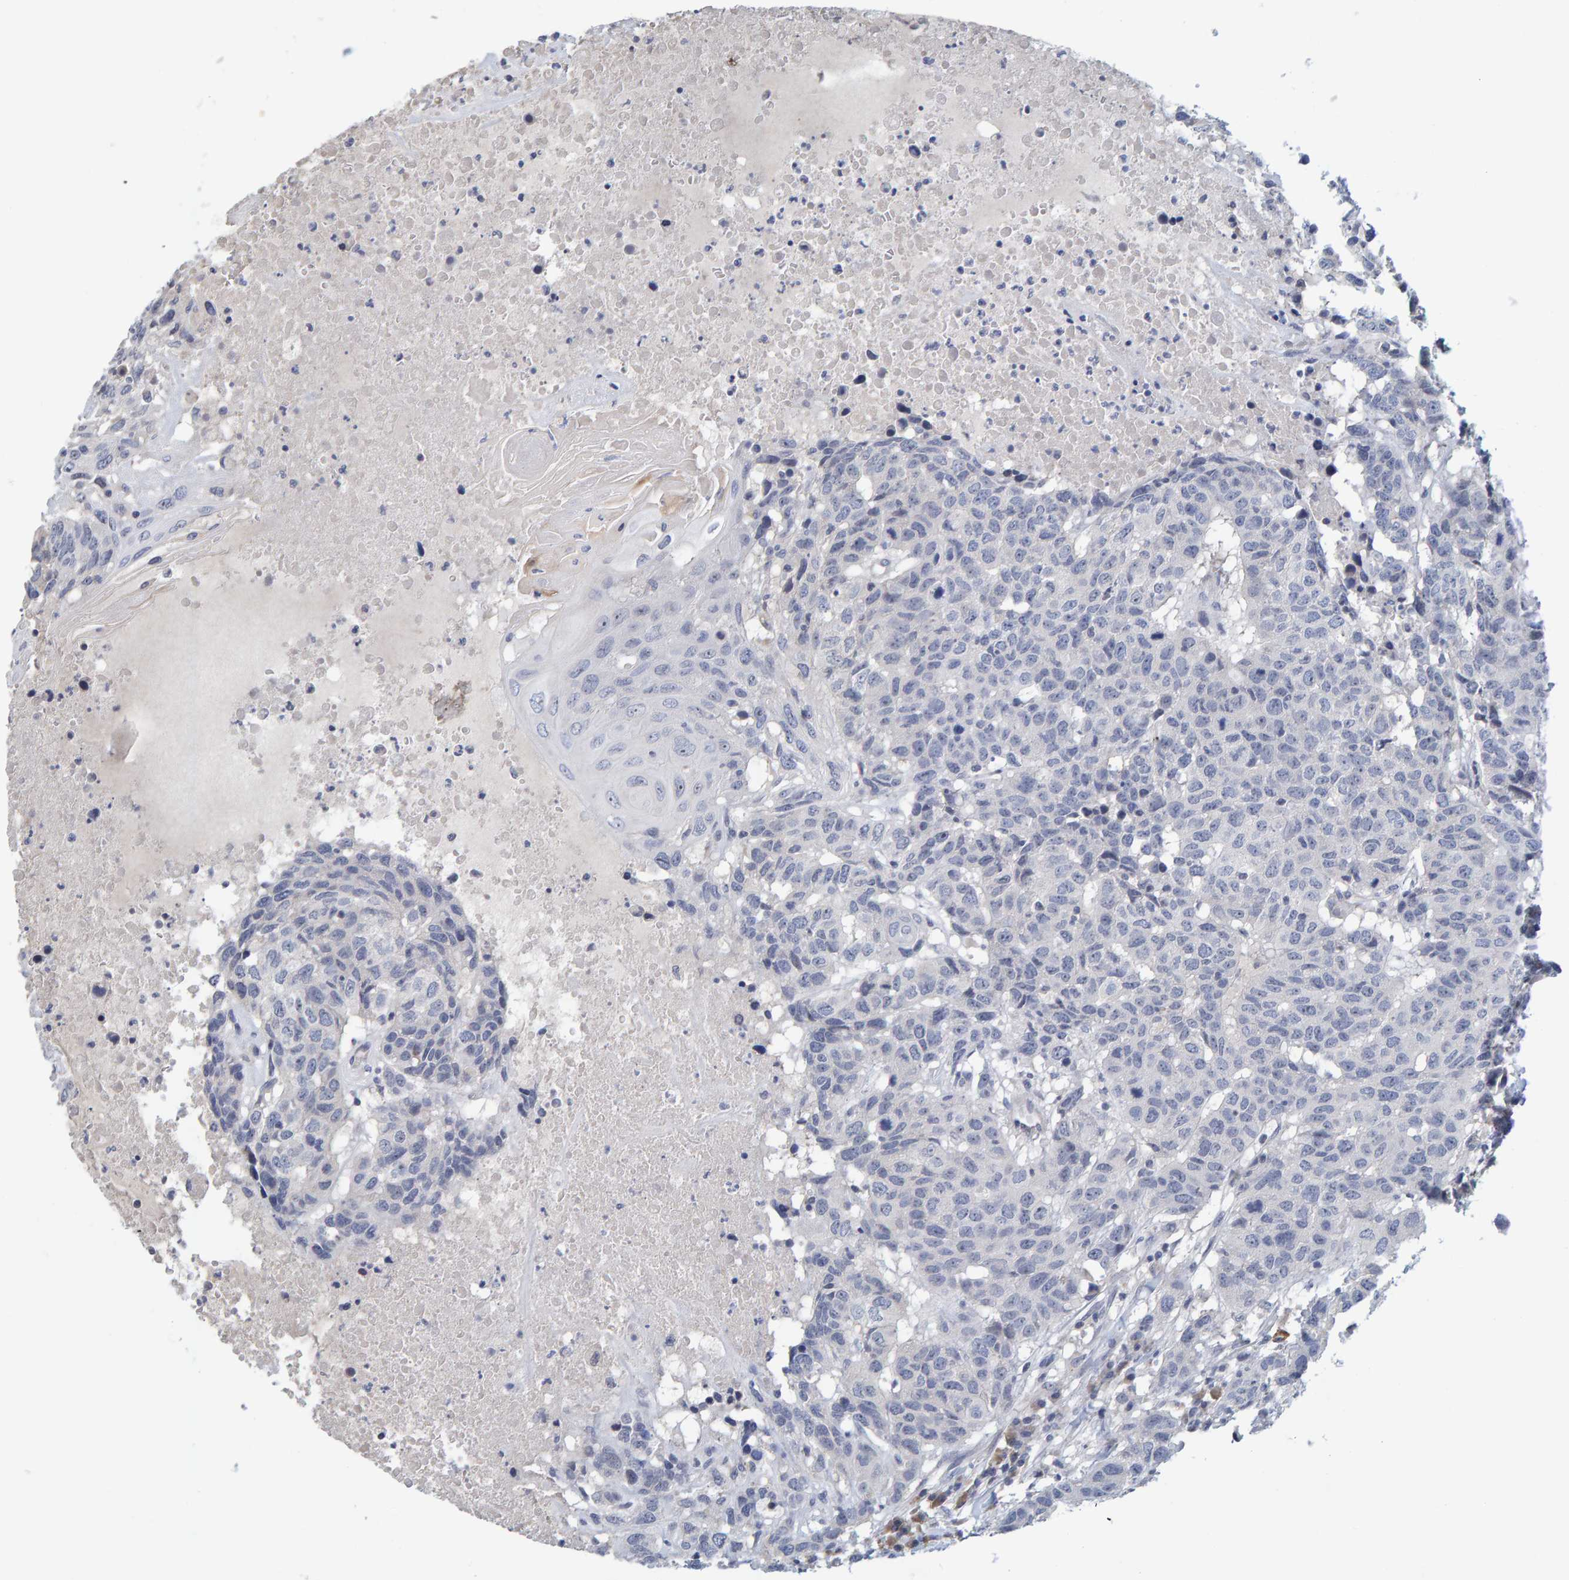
{"staining": {"intensity": "negative", "quantity": "none", "location": "none"}, "tissue": "head and neck cancer", "cell_type": "Tumor cells", "image_type": "cancer", "snomed": [{"axis": "morphology", "description": "Squamous cell carcinoma, NOS"}, {"axis": "topography", "description": "Head-Neck"}], "caption": "Immunohistochemistry (IHC) of human head and neck cancer (squamous cell carcinoma) demonstrates no expression in tumor cells.", "gene": "ZNF77", "patient": {"sex": "male", "age": 66}}